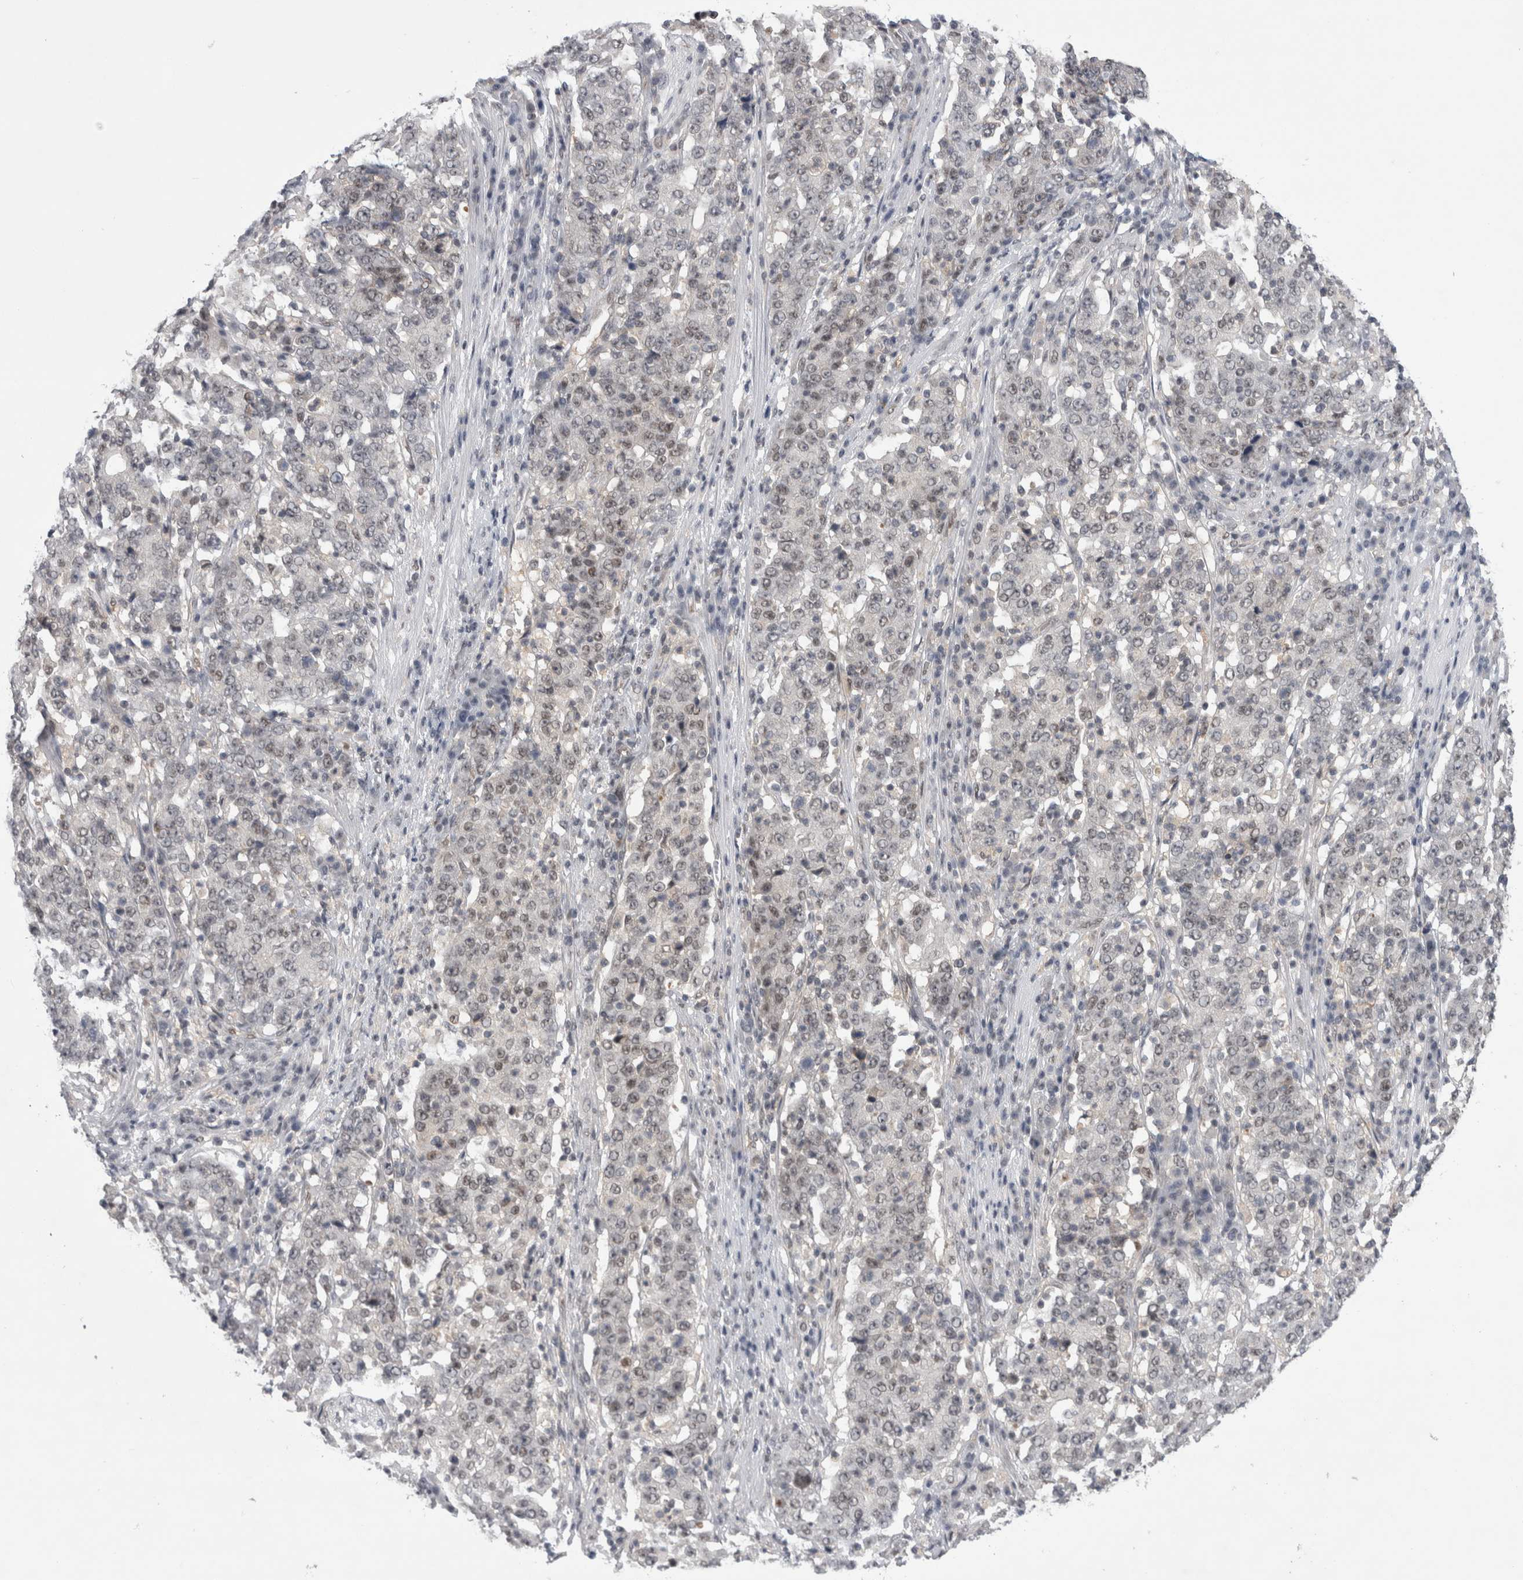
{"staining": {"intensity": "weak", "quantity": "25%-75%", "location": "nuclear"}, "tissue": "stomach cancer", "cell_type": "Tumor cells", "image_type": "cancer", "snomed": [{"axis": "morphology", "description": "Adenocarcinoma, NOS"}, {"axis": "topography", "description": "Stomach"}], "caption": "Stomach cancer (adenocarcinoma) stained for a protein (brown) demonstrates weak nuclear positive expression in about 25%-75% of tumor cells.", "gene": "PSMB2", "patient": {"sex": "male", "age": 59}}